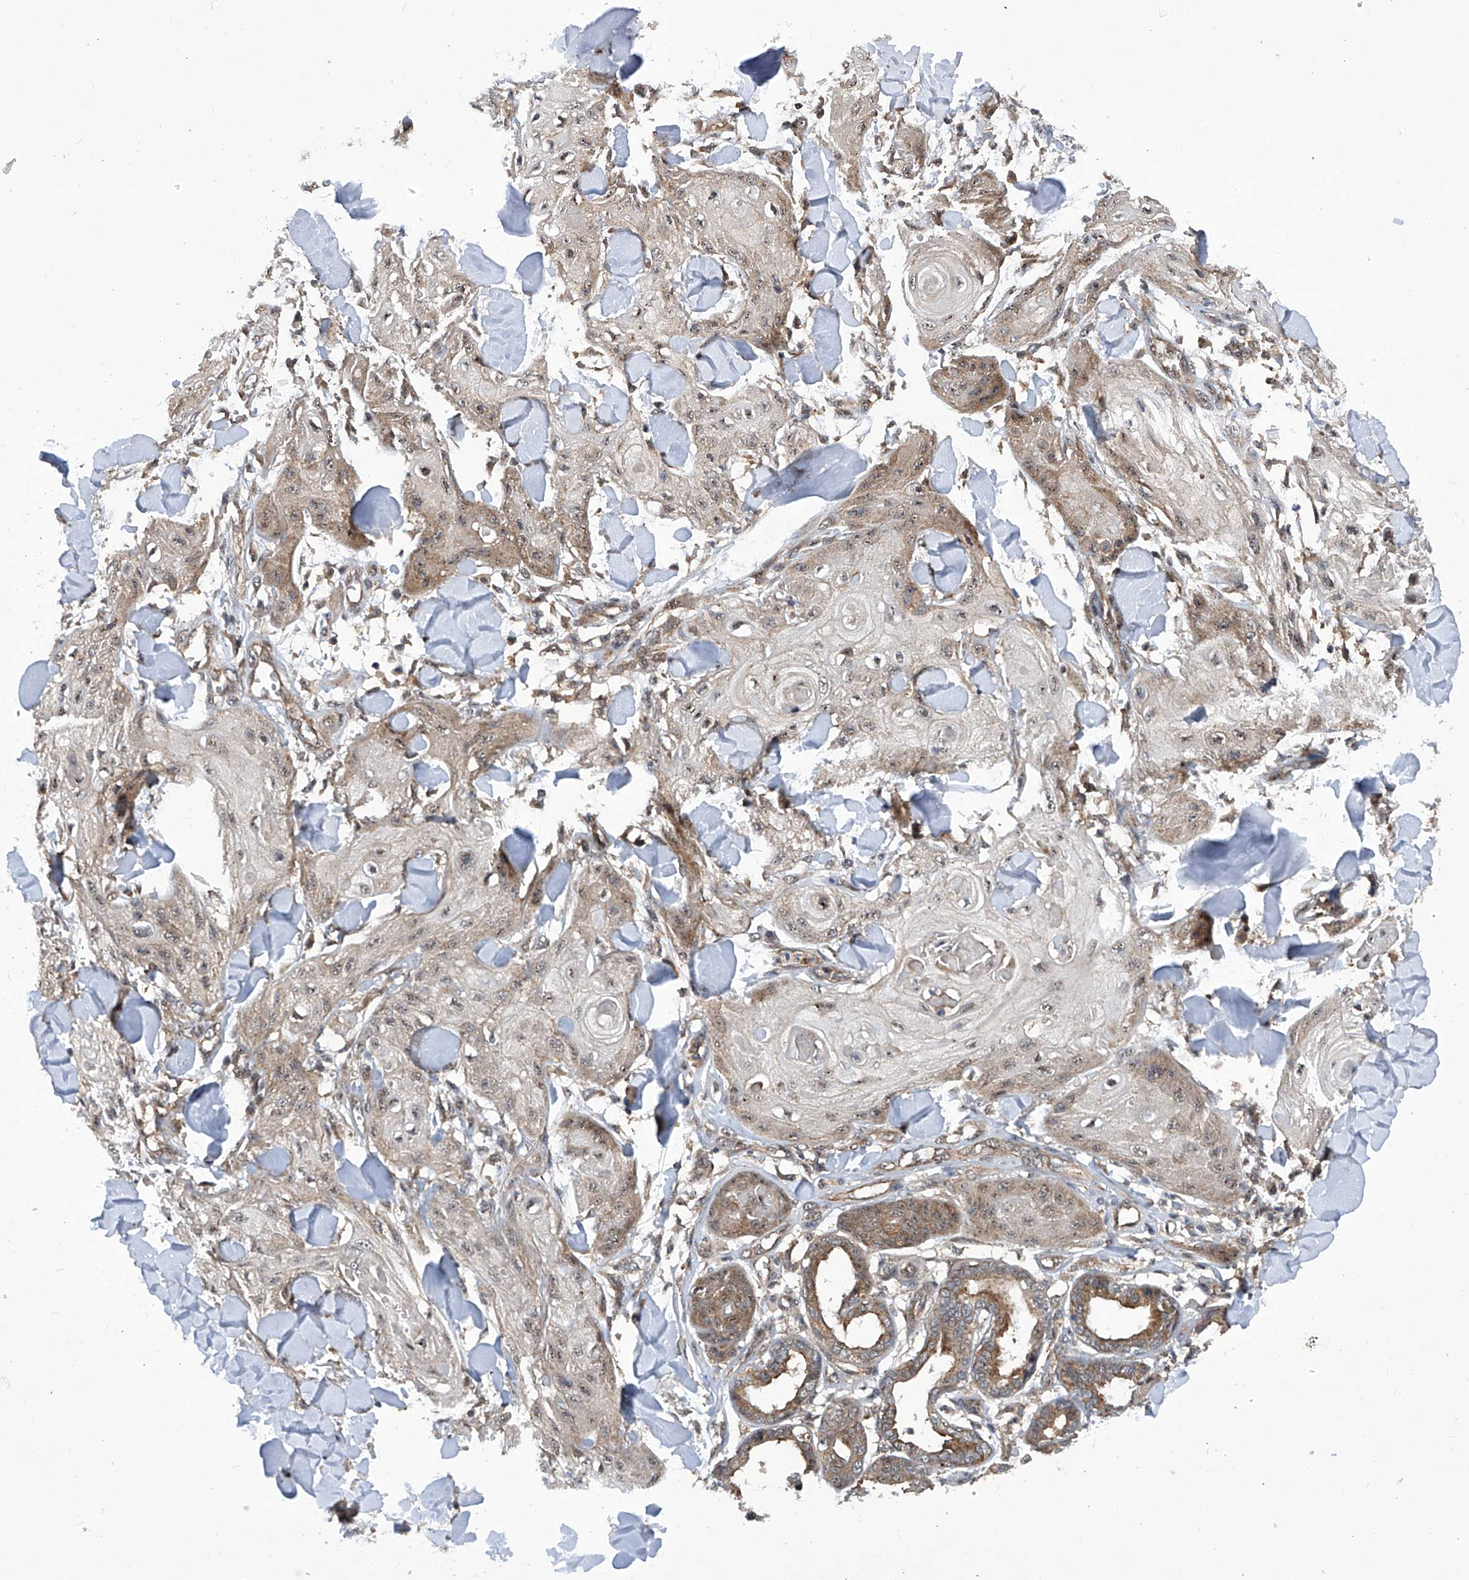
{"staining": {"intensity": "weak", "quantity": "<25%", "location": "cytoplasmic/membranous,nuclear"}, "tissue": "skin cancer", "cell_type": "Tumor cells", "image_type": "cancer", "snomed": [{"axis": "morphology", "description": "Squamous cell carcinoma, NOS"}, {"axis": "topography", "description": "Skin"}], "caption": "This micrograph is of skin cancer stained with immunohistochemistry (IHC) to label a protein in brown with the nuclei are counter-stained blue. There is no expression in tumor cells. (DAB (3,3'-diaminobenzidine) immunohistochemistry (IHC) with hematoxylin counter stain).", "gene": "CISH", "patient": {"sex": "male", "age": 74}}